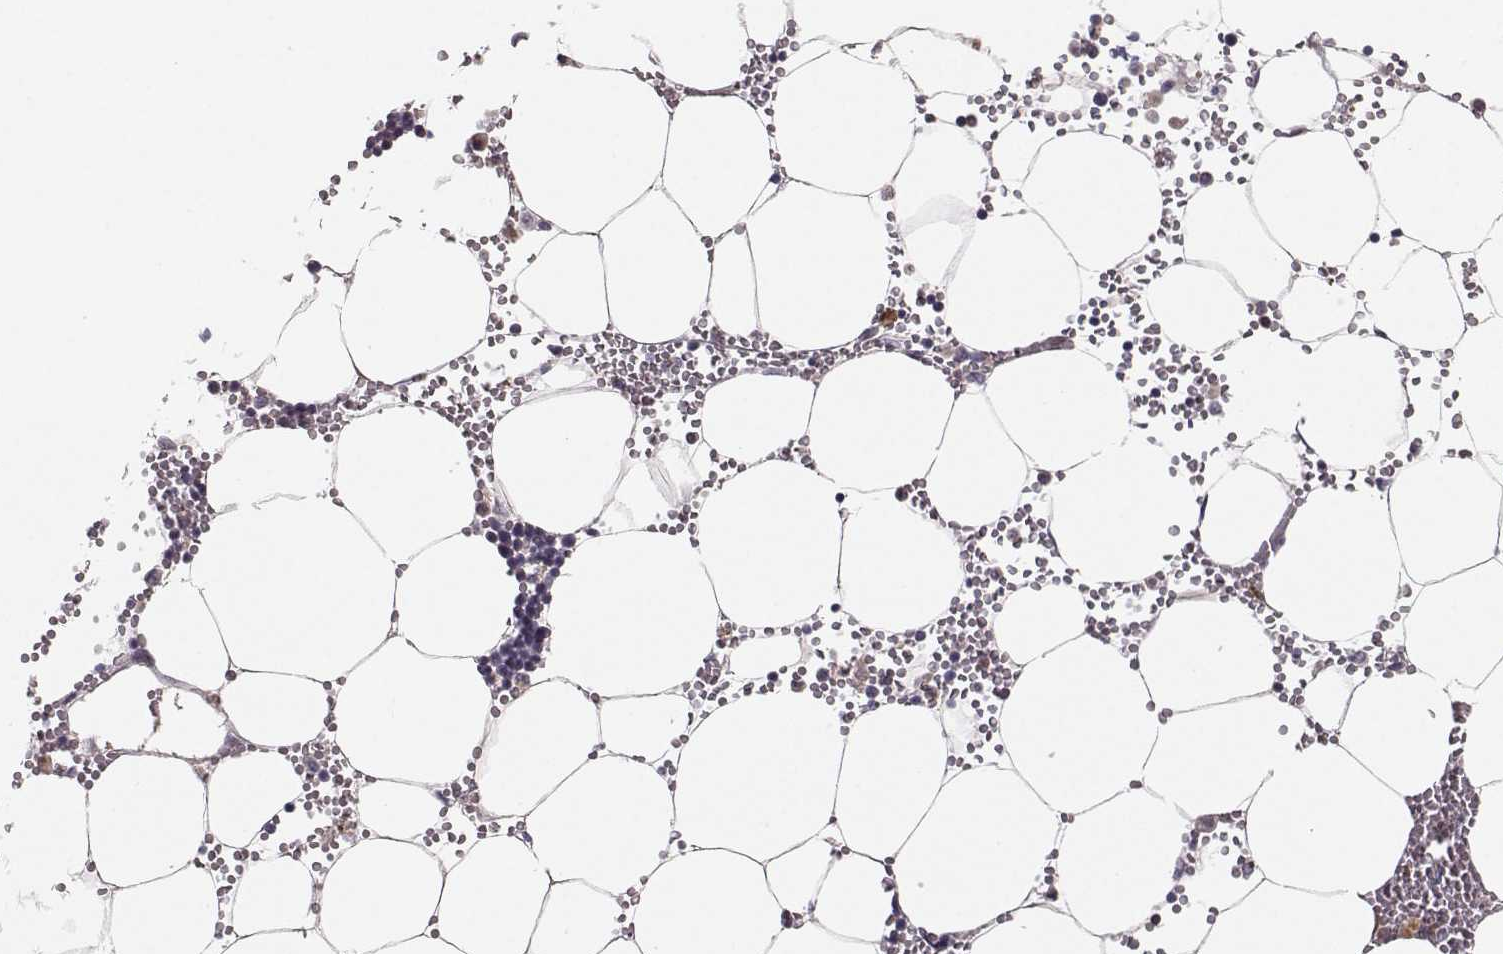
{"staining": {"intensity": "negative", "quantity": "none", "location": "none"}, "tissue": "bone marrow", "cell_type": "Hematopoietic cells", "image_type": "normal", "snomed": [{"axis": "morphology", "description": "Normal tissue, NOS"}, {"axis": "topography", "description": "Bone marrow"}], "caption": "This is an immunohistochemistry (IHC) micrograph of unremarkable human bone marrow. There is no staining in hematopoietic cells.", "gene": "OPRD1", "patient": {"sex": "male", "age": 54}}